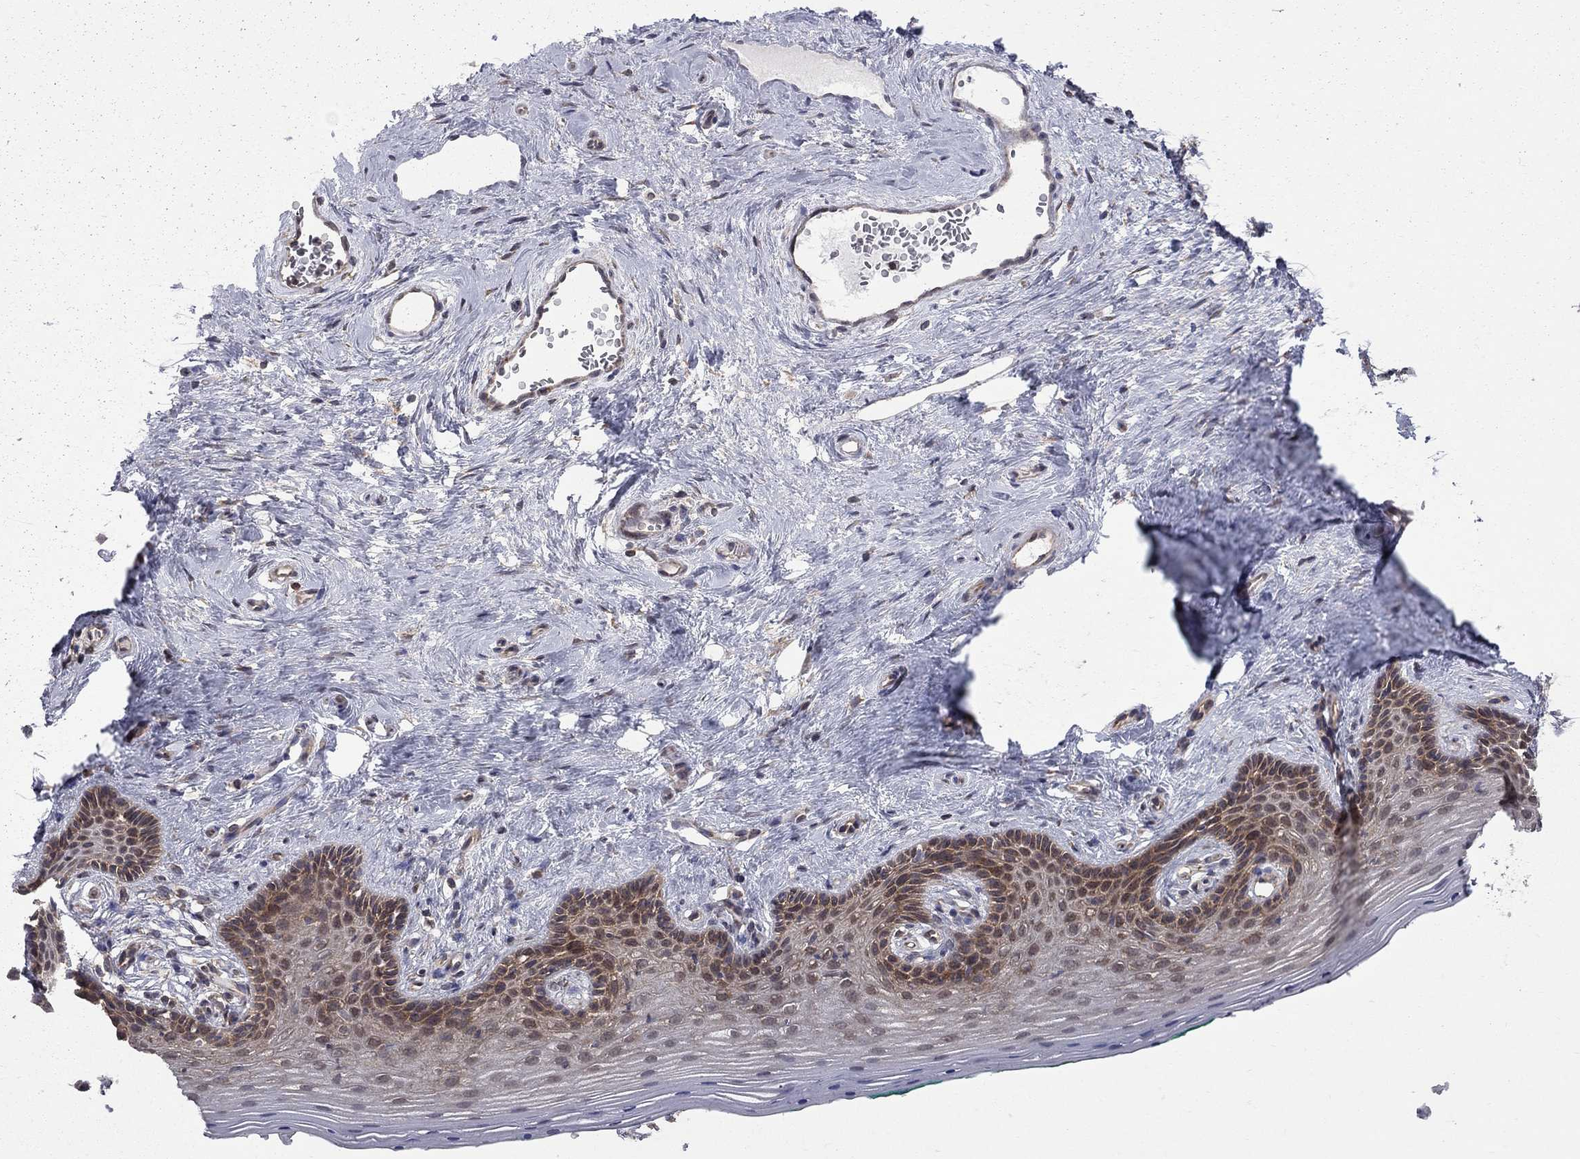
{"staining": {"intensity": "strong", "quantity": "25%-75%", "location": "cytoplasmic/membranous"}, "tissue": "vagina", "cell_type": "Squamous epithelial cells", "image_type": "normal", "snomed": [{"axis": "morphology", "description": "Normal tissue, NOS"}, {"axis": "topography", "description": "Vagina"}], "caption": "A photomicrograph showing strong cytoplasmic/membranous expression in about 25%-75% of squamous epithelial cells in normal vagina, as visualized by brown immunohistochemical staining.", "gene": "NAA50", "patient": {"sex": "female", "age": 45}}